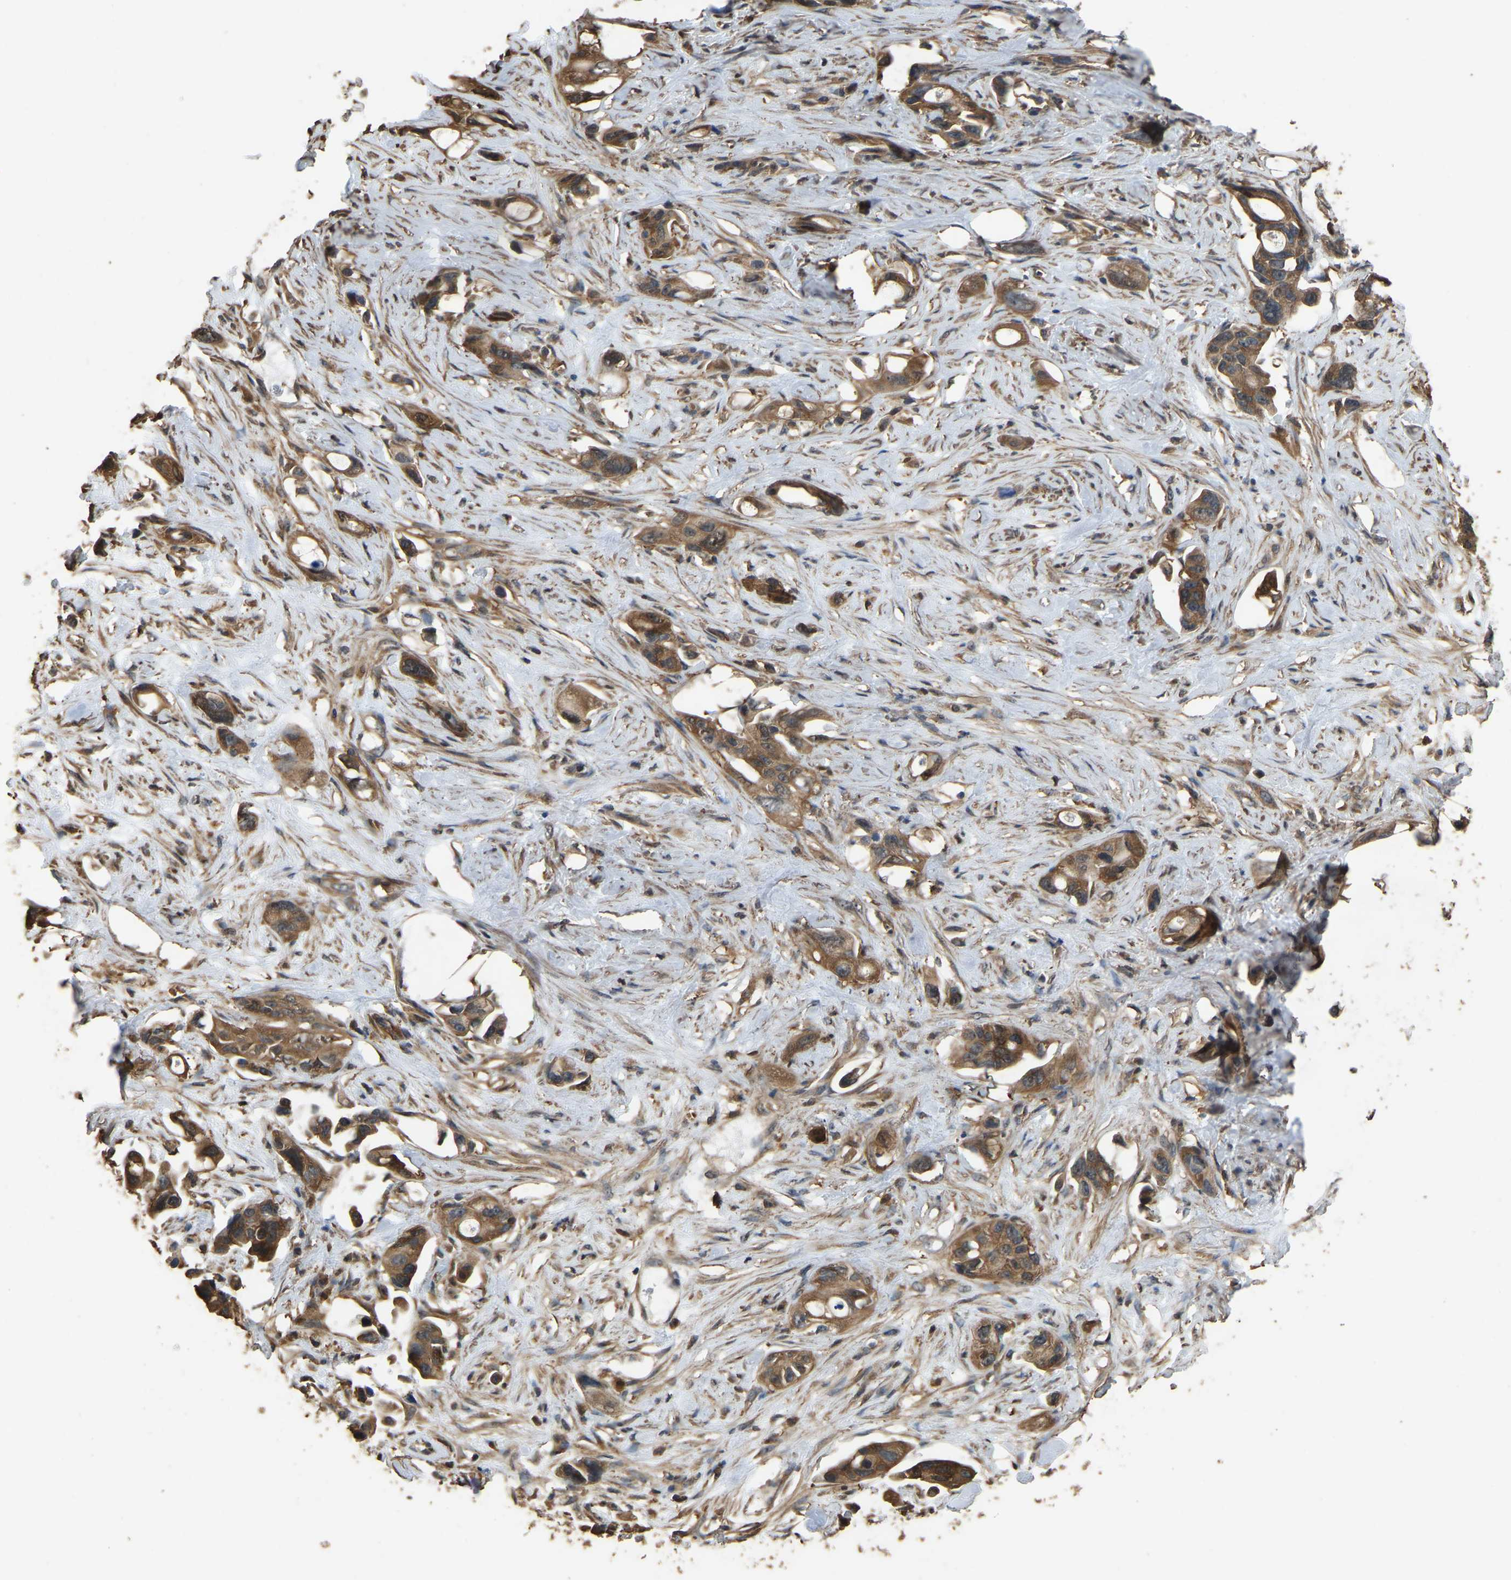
{"staining": {"intensity": "moderate", "quantity": ">75%", "location": "cytoplasmic/membranous"}, "tissue": "pancreatic cancer", "cell_type": "Tumor cells", "image_type": "cancer", "snomed": [{"axis": "morphology", "description": "Adenocarcinoma, NOS"}, {"axis": "topography", "description": "Pancreas"}], "caption": "Human pancreatic cancer (adenocarcinoma) stained for a protein (brown) exhibits moderate cytoplasmic/membranous positive positivity in about >75% of tumor cells.", "gene": "FHIT", "patient": {"sex": "male", "age": 53}}